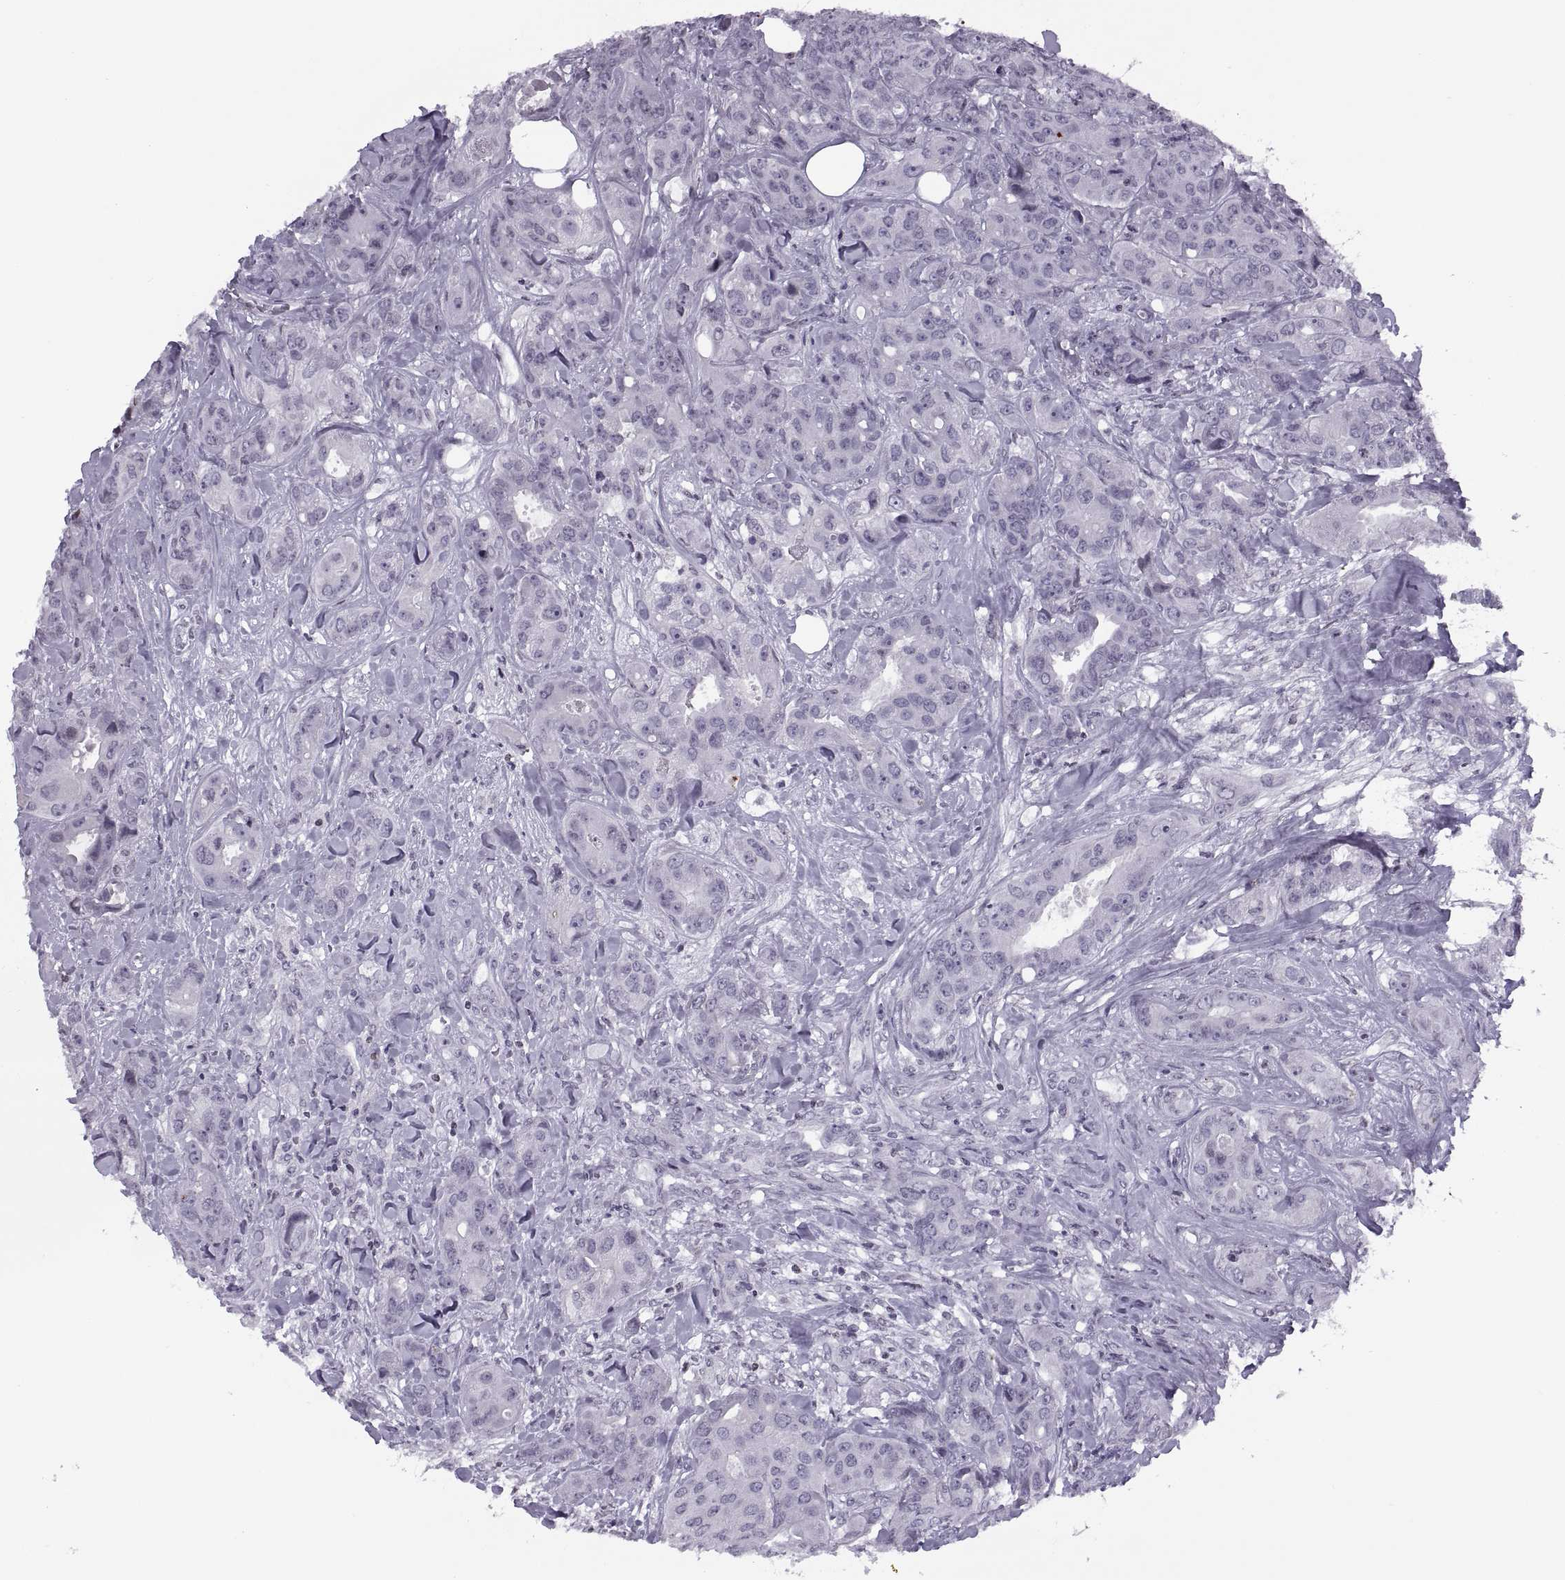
{"staining": {"intensity": "negative", "quantity": "none", "location": "none"}, "tissue": "breast cancer", "cell_type": "Tumor cells", "image_type": "cancer", "snomed": [{"axis": "morphology", "description": "Duct carcinoma"}, {"axis": "topography", "description": "Breast"}], "caption": "Immunohistochemistry histopathology image of human invasive ductal carcinoma (breast) stained for a protein (brown), which reveals no expression in tumor cells.", "gene": "H1-8", "patient": {"sex": "female", "age": 43}}